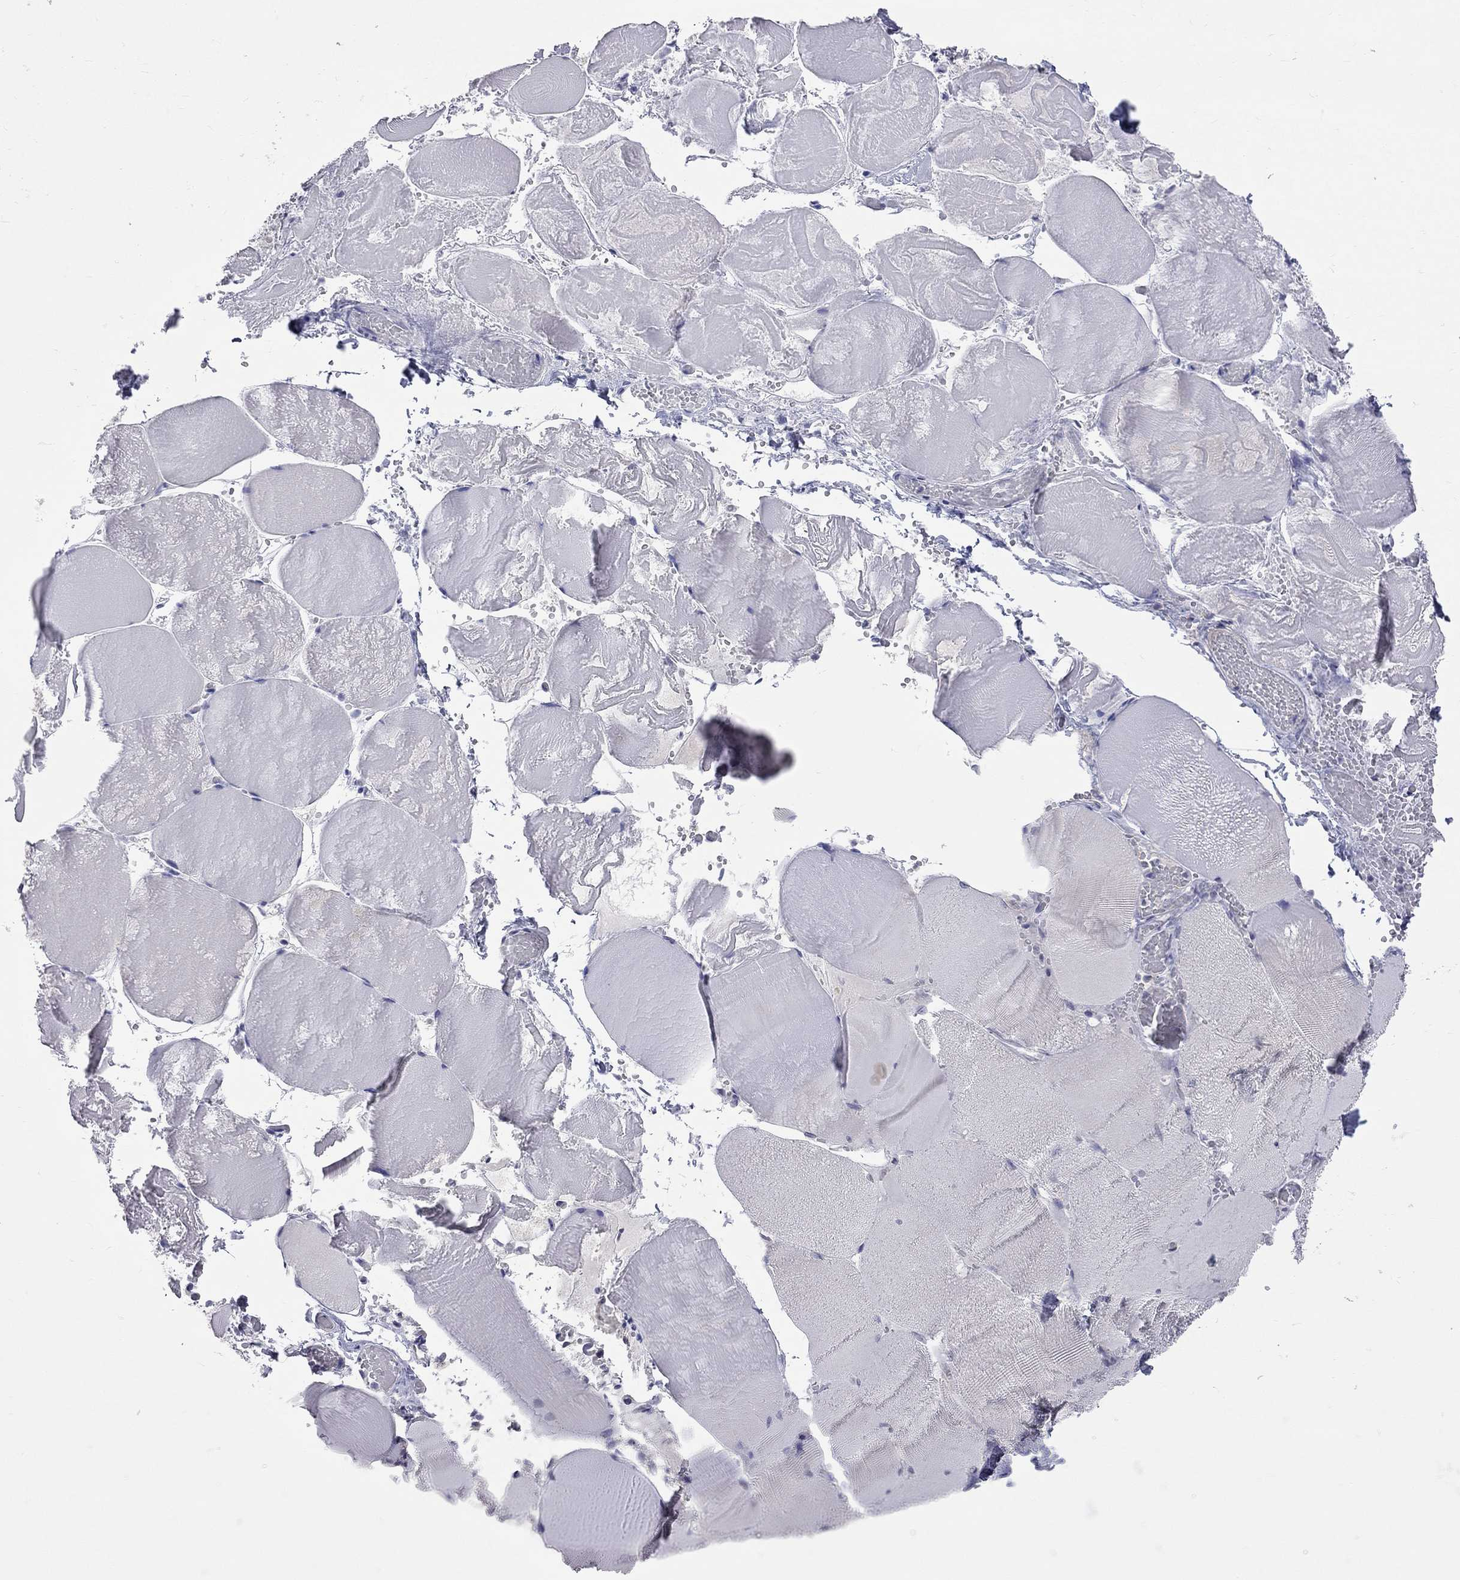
{"staining": {"intensity": "negative", "quantity": "none", "location": "none"}, "tissue": "skeletal muscle", "cell_type": "Myocytes", "image_type": "normal", "snomed": [{"axis": "morphology", "description": "Normal tissue, NOS"}, {"axis": "morphology", "description": "Malignant melanoma, Metastatic site"}, {"axis": "topography", "description": "Skeletal muscle"}], "caption": "This histopathology image is of benign skeletal muscle stained with immunohistochemistry (IHC) to label a protein in brown with the nuclei are counter-stained blue. There is no staining in myocytes.", "gene": "OPRK1", "patient": {"sex": "male", "age": 50}}